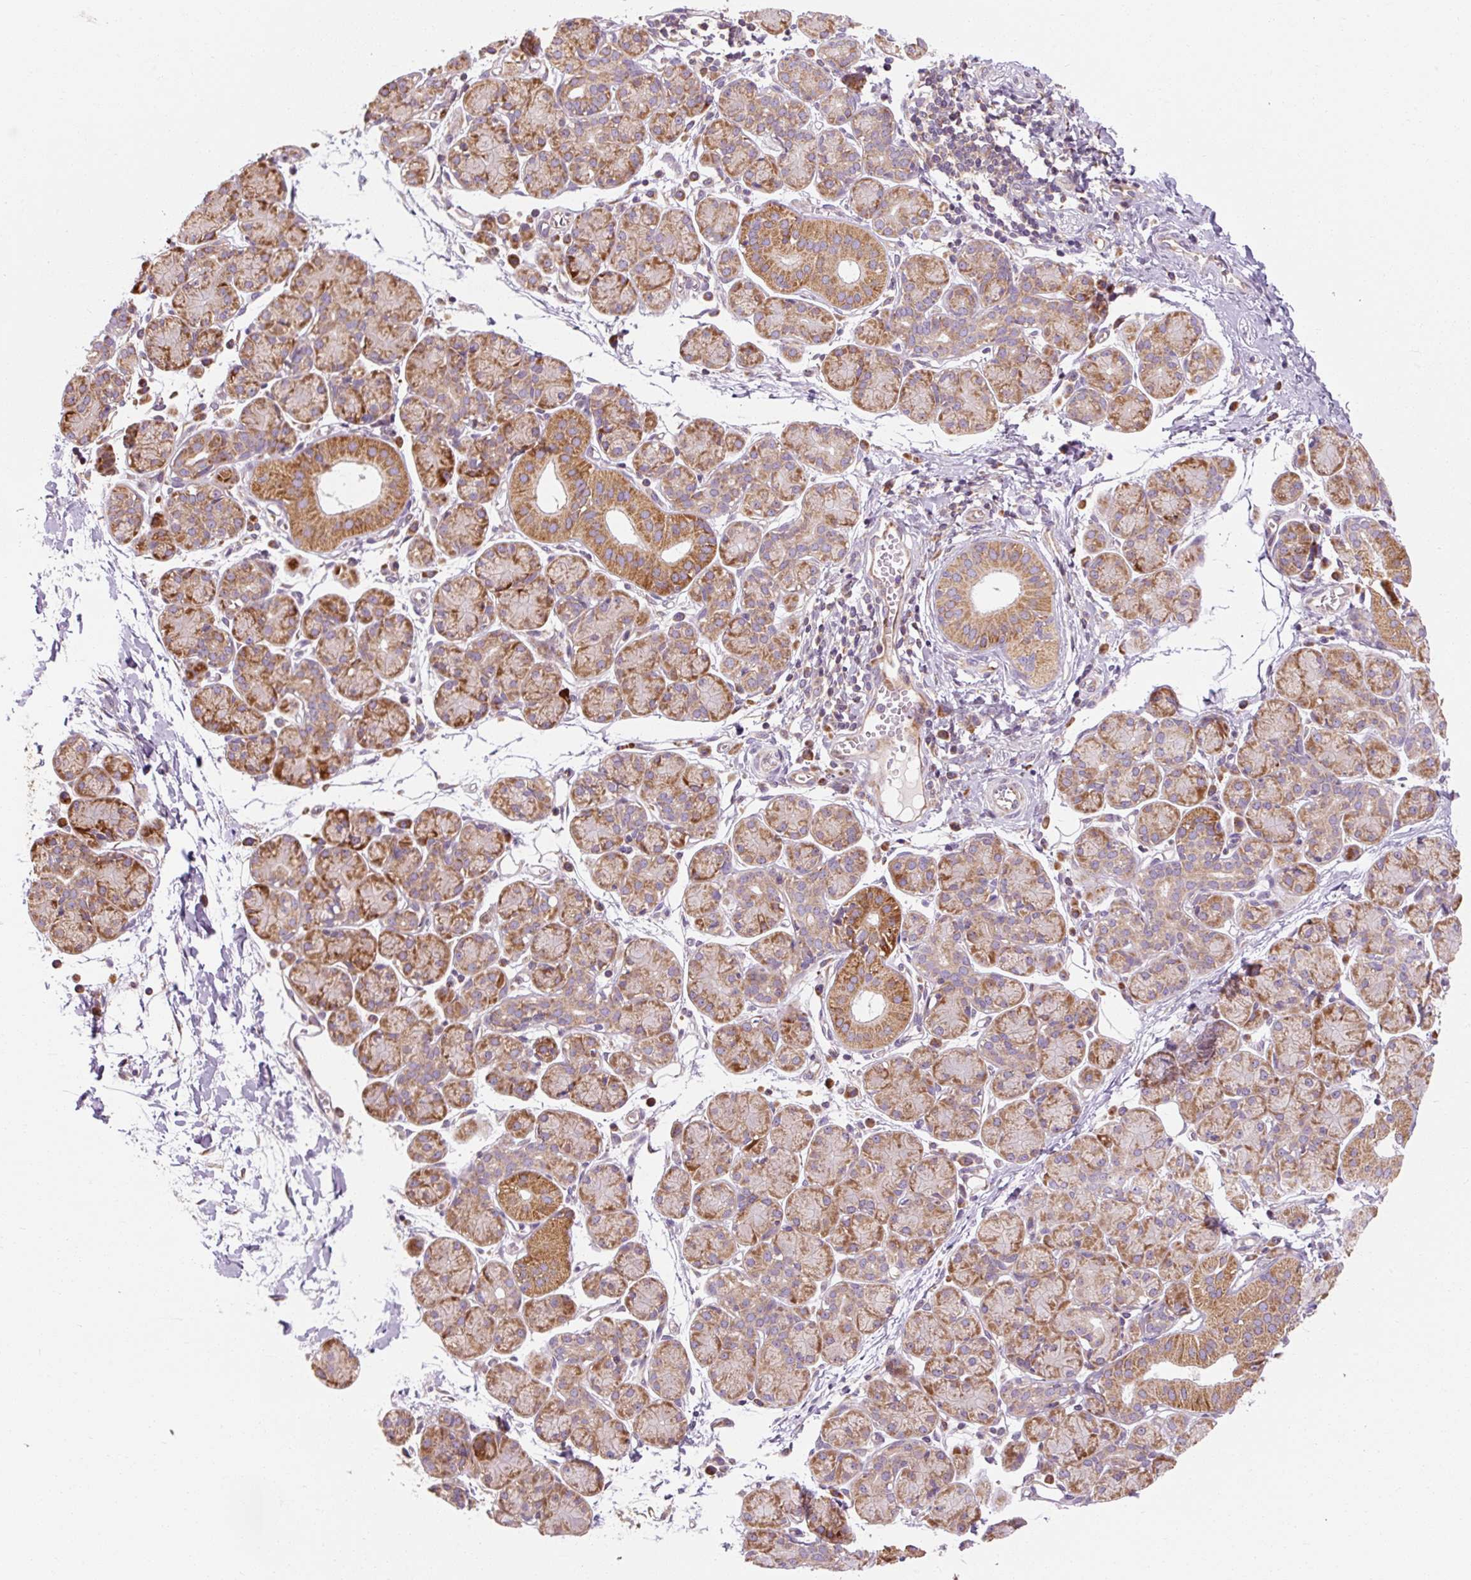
{"staining": {"intensity": "strong", "quantity": "25%-75%", "location": "cytoplasmic/membranous"}, "tissue": "salivary gland", "cell_type": "Glandular cells", "image_type": "normal", "snomed": [{"axis": "morphology", "description": "Normal tissue, NOS"}, {"axis": "morphology", "description": "Inflammation, NOS"}, {"axis": "topography", "description": "Lymph node"}, {"axis": "topography", "description": "Salivary gland"}], "caption": "This image demonstrates immunohistochemistry (IHC) staining of unremarkable salivary gland, with high strong cytoplasmic/membranous staining in approximately 25%-75% of glandular cells.", "gene": "PRSS48", "patient": {"sex": "male", "age": 3}}